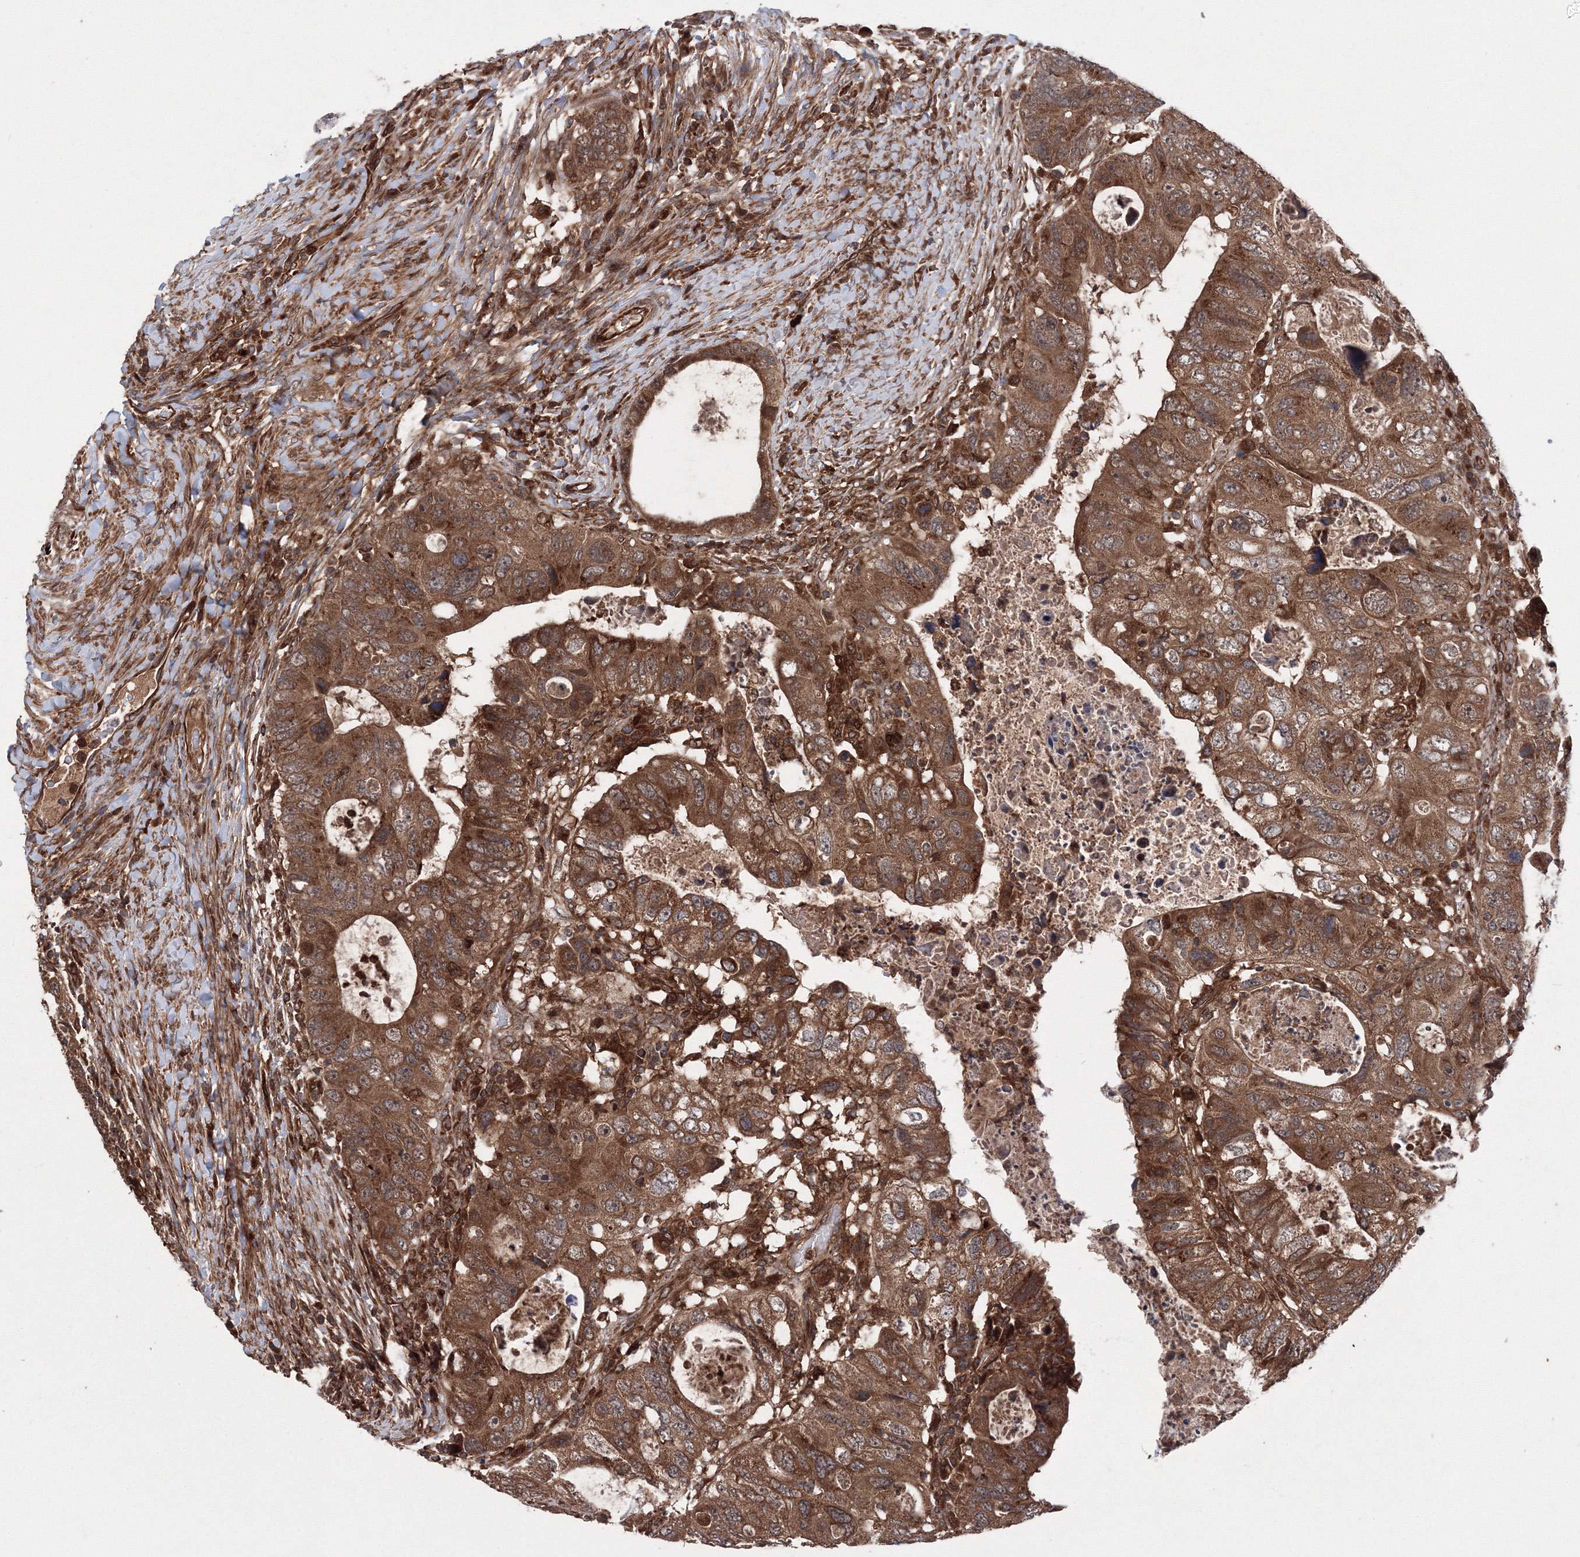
{"staining": {"intensity": "moderate", "quantity": ">75%", "location": "cytoplasmic/membranous"}, "tissue": "colorectal cancer", "cell_type": "Tumor cells", "image_type": "cancer", "snomed": [{"axis": "morphology", "description": "Adenocarcinoma, NOS"}, {"axis": "topography", "description": "Rectum"}], "caption": "This image demonstrates colorectal cancer (adenocarcinoma) stained with immunohistochemistry to label a protein in brown. The cytoplasmic/membranous of tumor cells show moderate positivity for the protein. Nuclei are counter-stained blue.", "gene": "ATG3", "patient": {"sex": "male", "age": 59}}